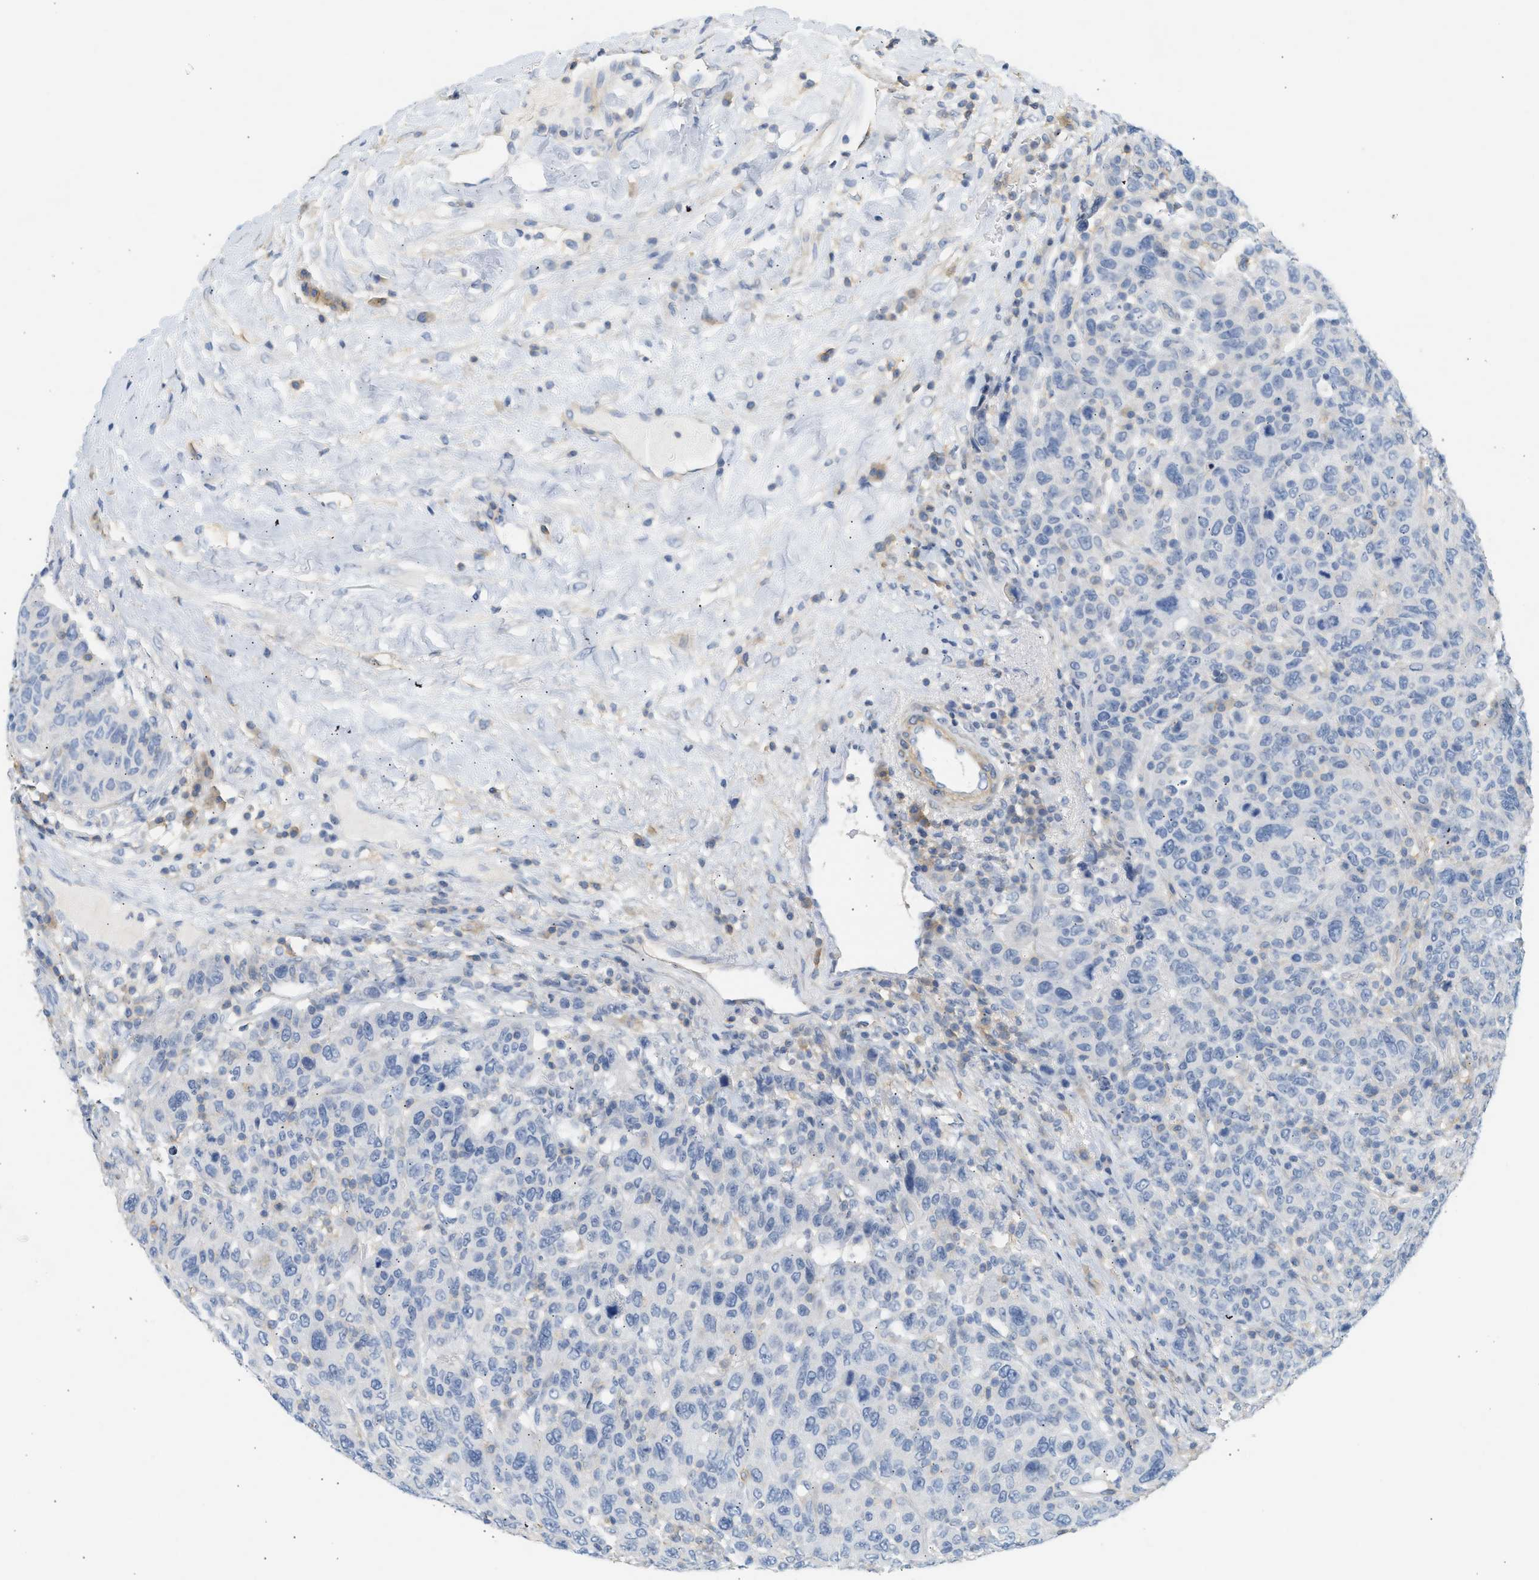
{"staining": {"intensity": "negative", "quantity": "none", "location": "none"}, "tissue": "breast cancer", "cell_type": "Tumor cells", "image_type": "cancer", "snomed": [{"axis": "morphology", "description": "Duct carcinoma"}, {"axis": "topography", "description": "Breast"}], "caption": "Micrograph shows no protein staining in tumor cells of infiltrating ductal carcinoma (breast) tissue.", "gene": "BVES", "patient": {"sex": "female", "age": 37}}